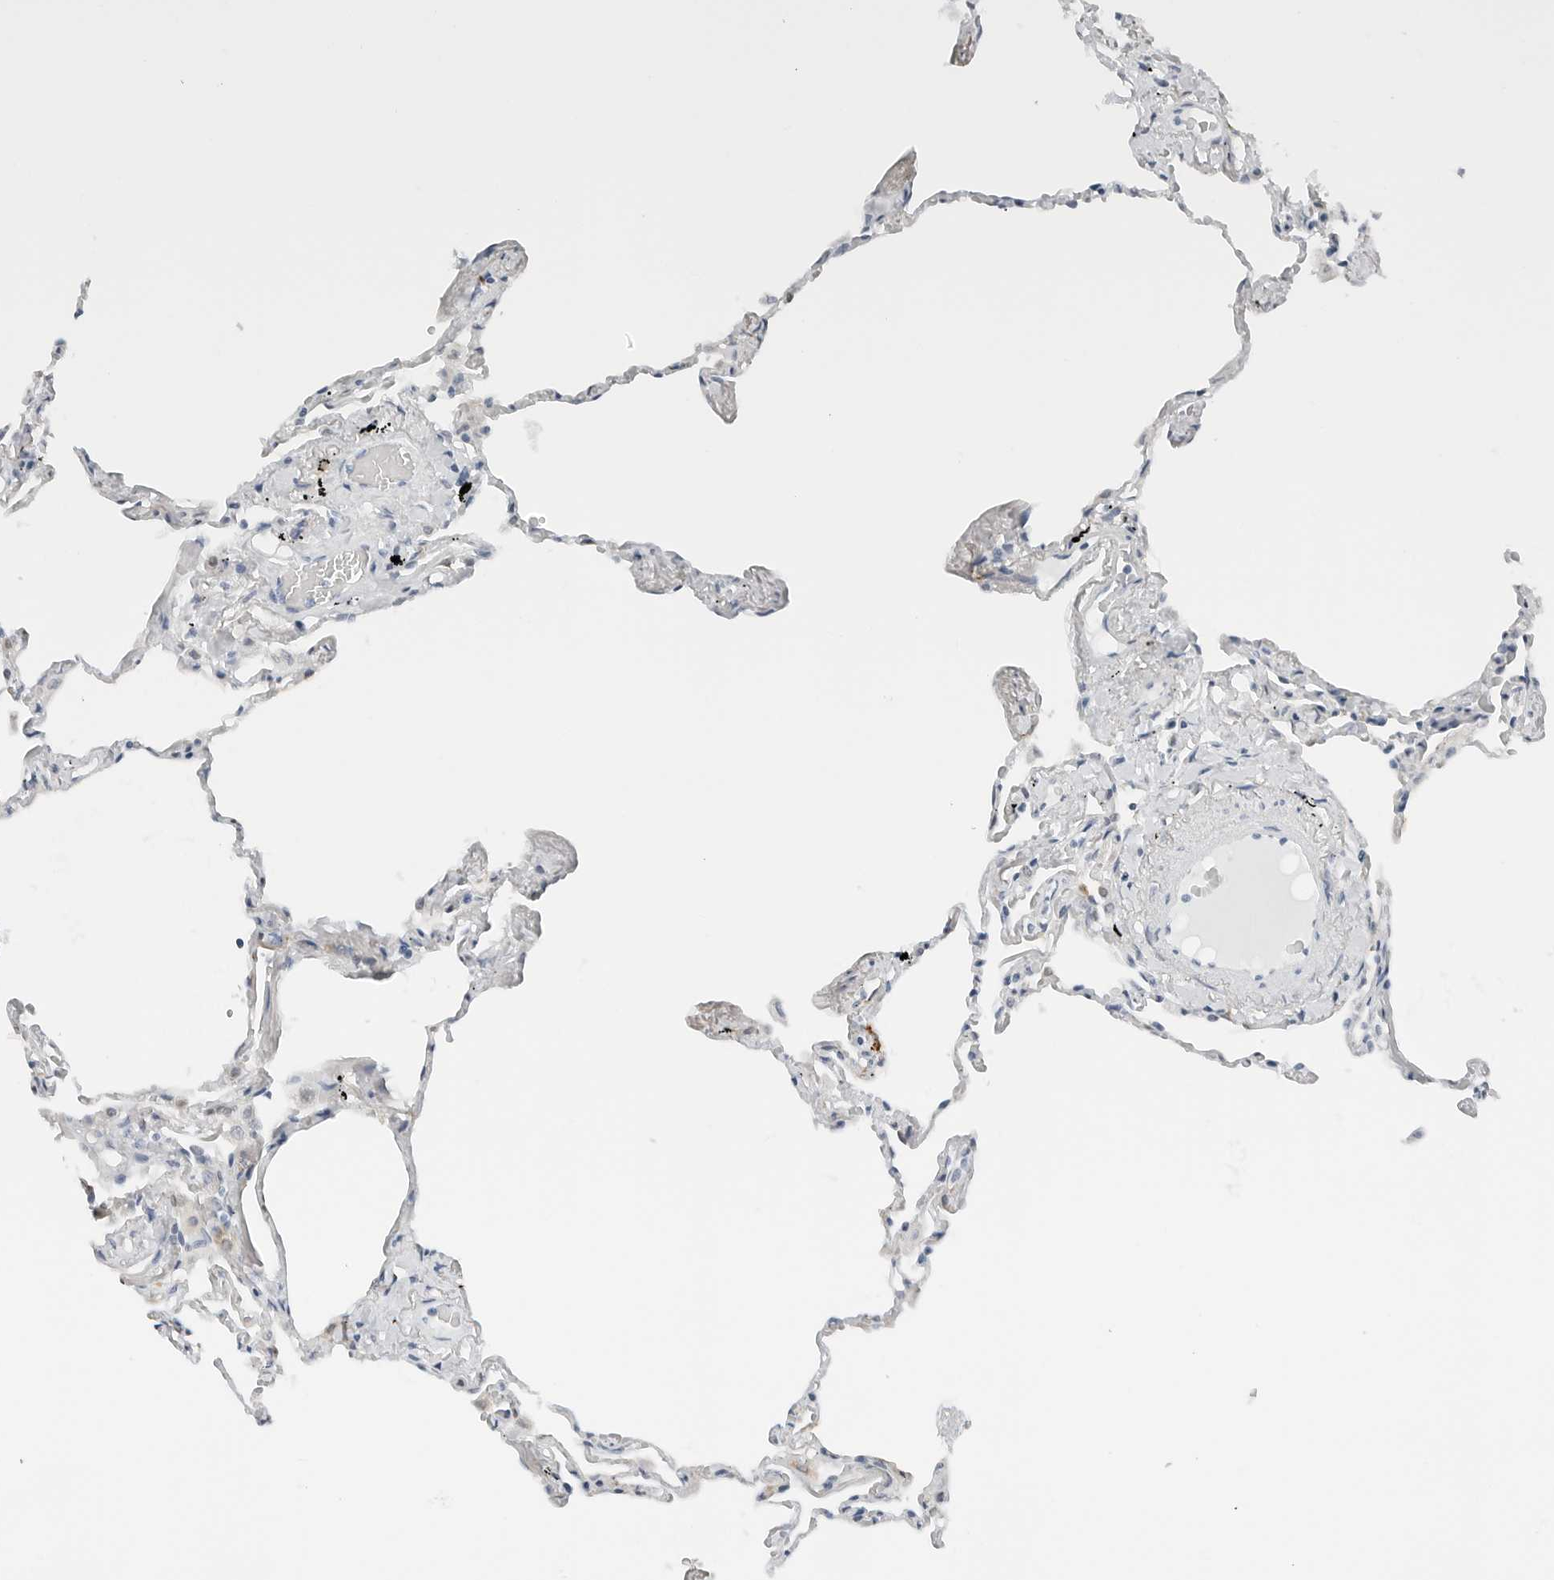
{"staining": {"intensity": "weak", "quantity": "<25%", "location": "cytoplasmic/membranous"}, "tissue": "lung", "cell_type": "Alveolar cells", "image_type": "normal", "snomed": [{"axis": "morphology", "description": "Normal tissue, NOS"}, {"axis": "topography", "description": "Lung"}], "caption": "An immunohistochemistry (IHC) photomicrograph of normal lung is shown. There is no staining in alveolar cells of lung. (Brightfield microscopy of DAB (3,3'-diaminobenzidine) IHC at high magnification).", "gene": "P4HA2", "patient": {"sex": "female", "age": 67}}